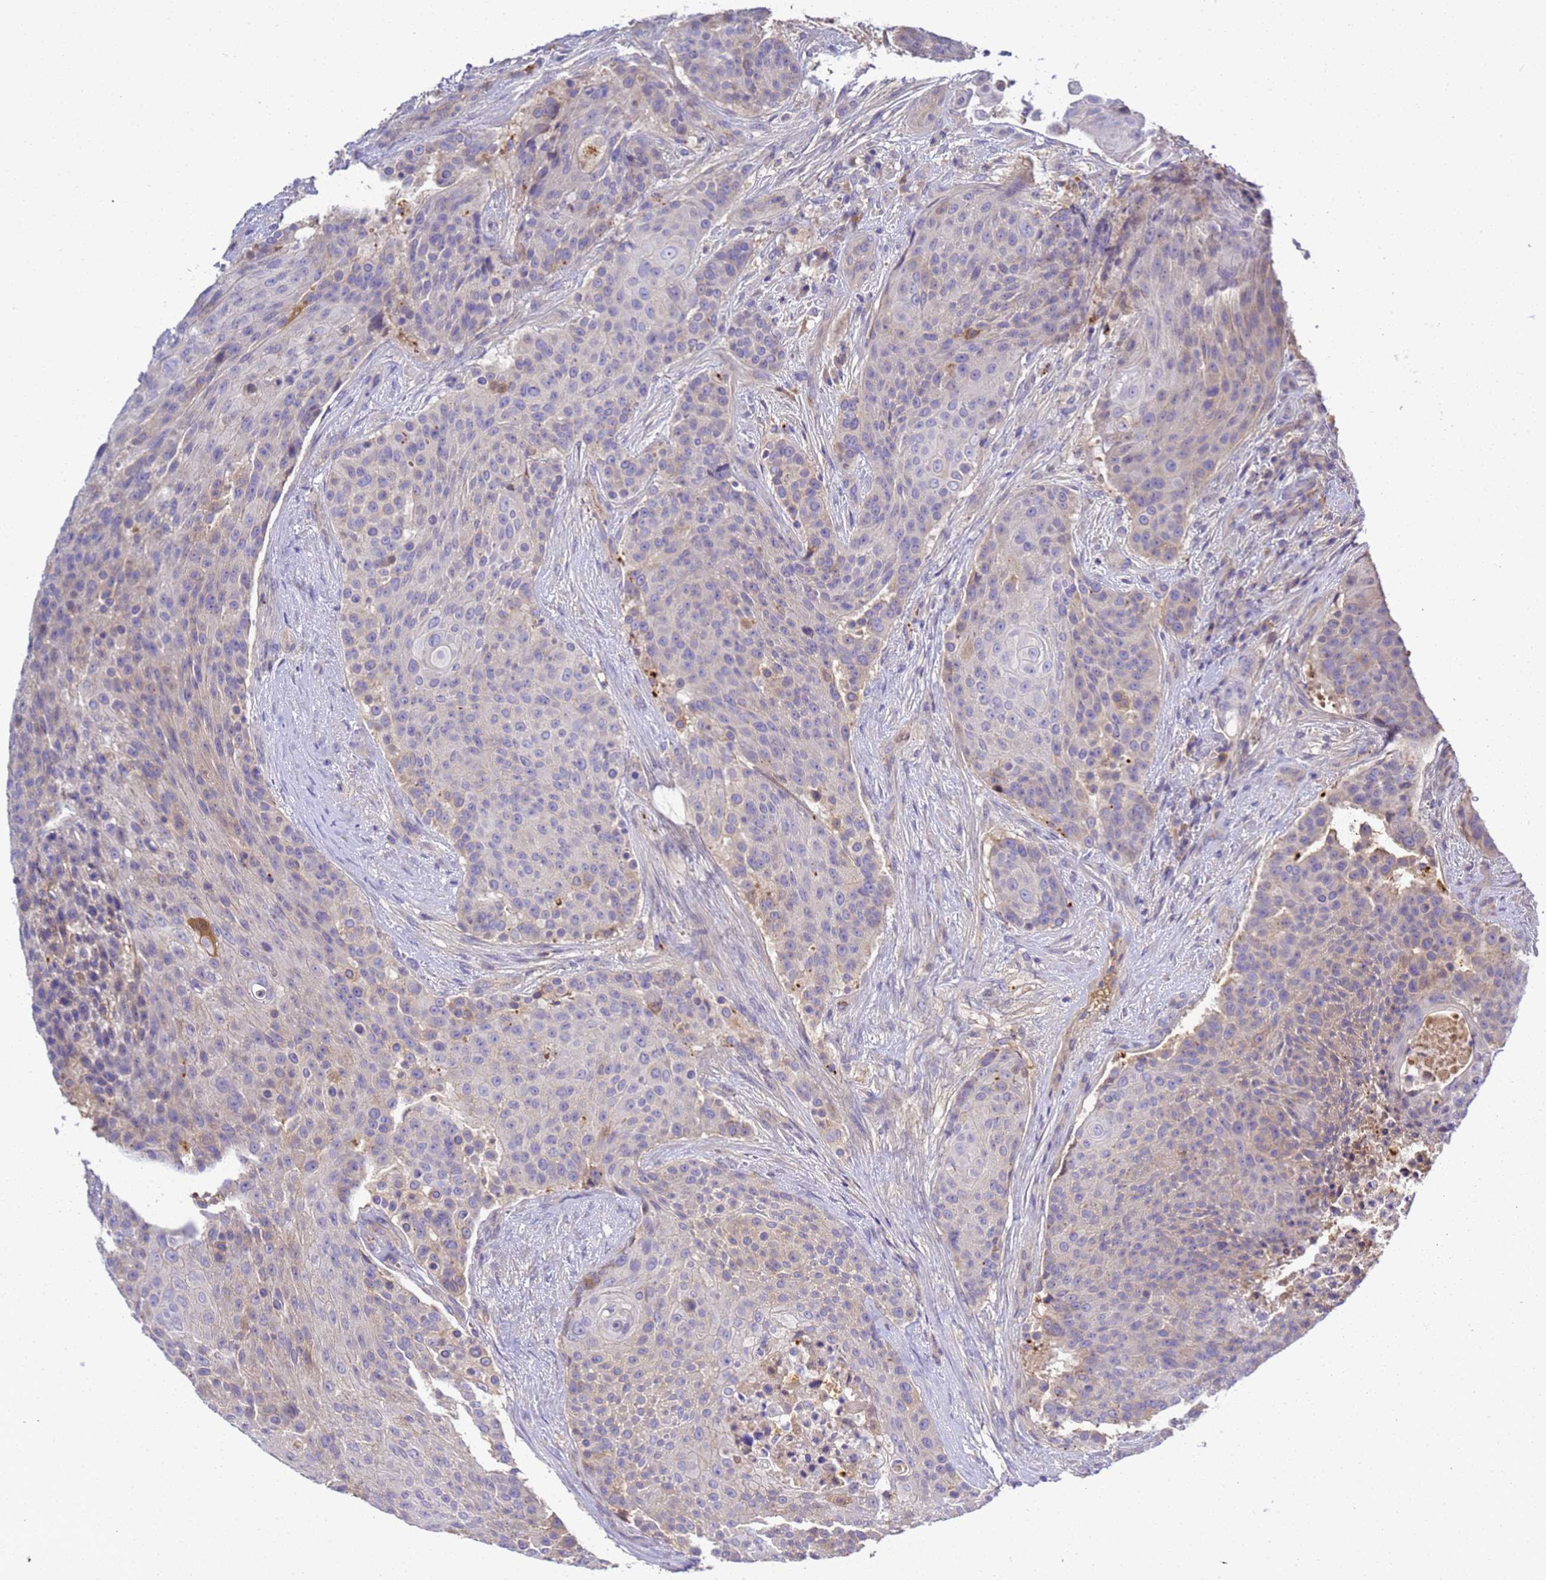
{"staining": {"intensity": "negative", "quantity": "none", "location": "none"}, "tissue": "urothelial cancer", "cell_type": "Tumor cells", "image_type": "cancer", "snomed": [{"axis": "morphology", "description": "Urothelial carcinoma, High grade"}, {"axis": "topography", "description": "Urinary bladder"}], "caption": "Image shows no protein positivity in tumor cells of urothelial cancer tissue.", "gene": "TBCD", "patient": {"sex": "female", "age": 63}}